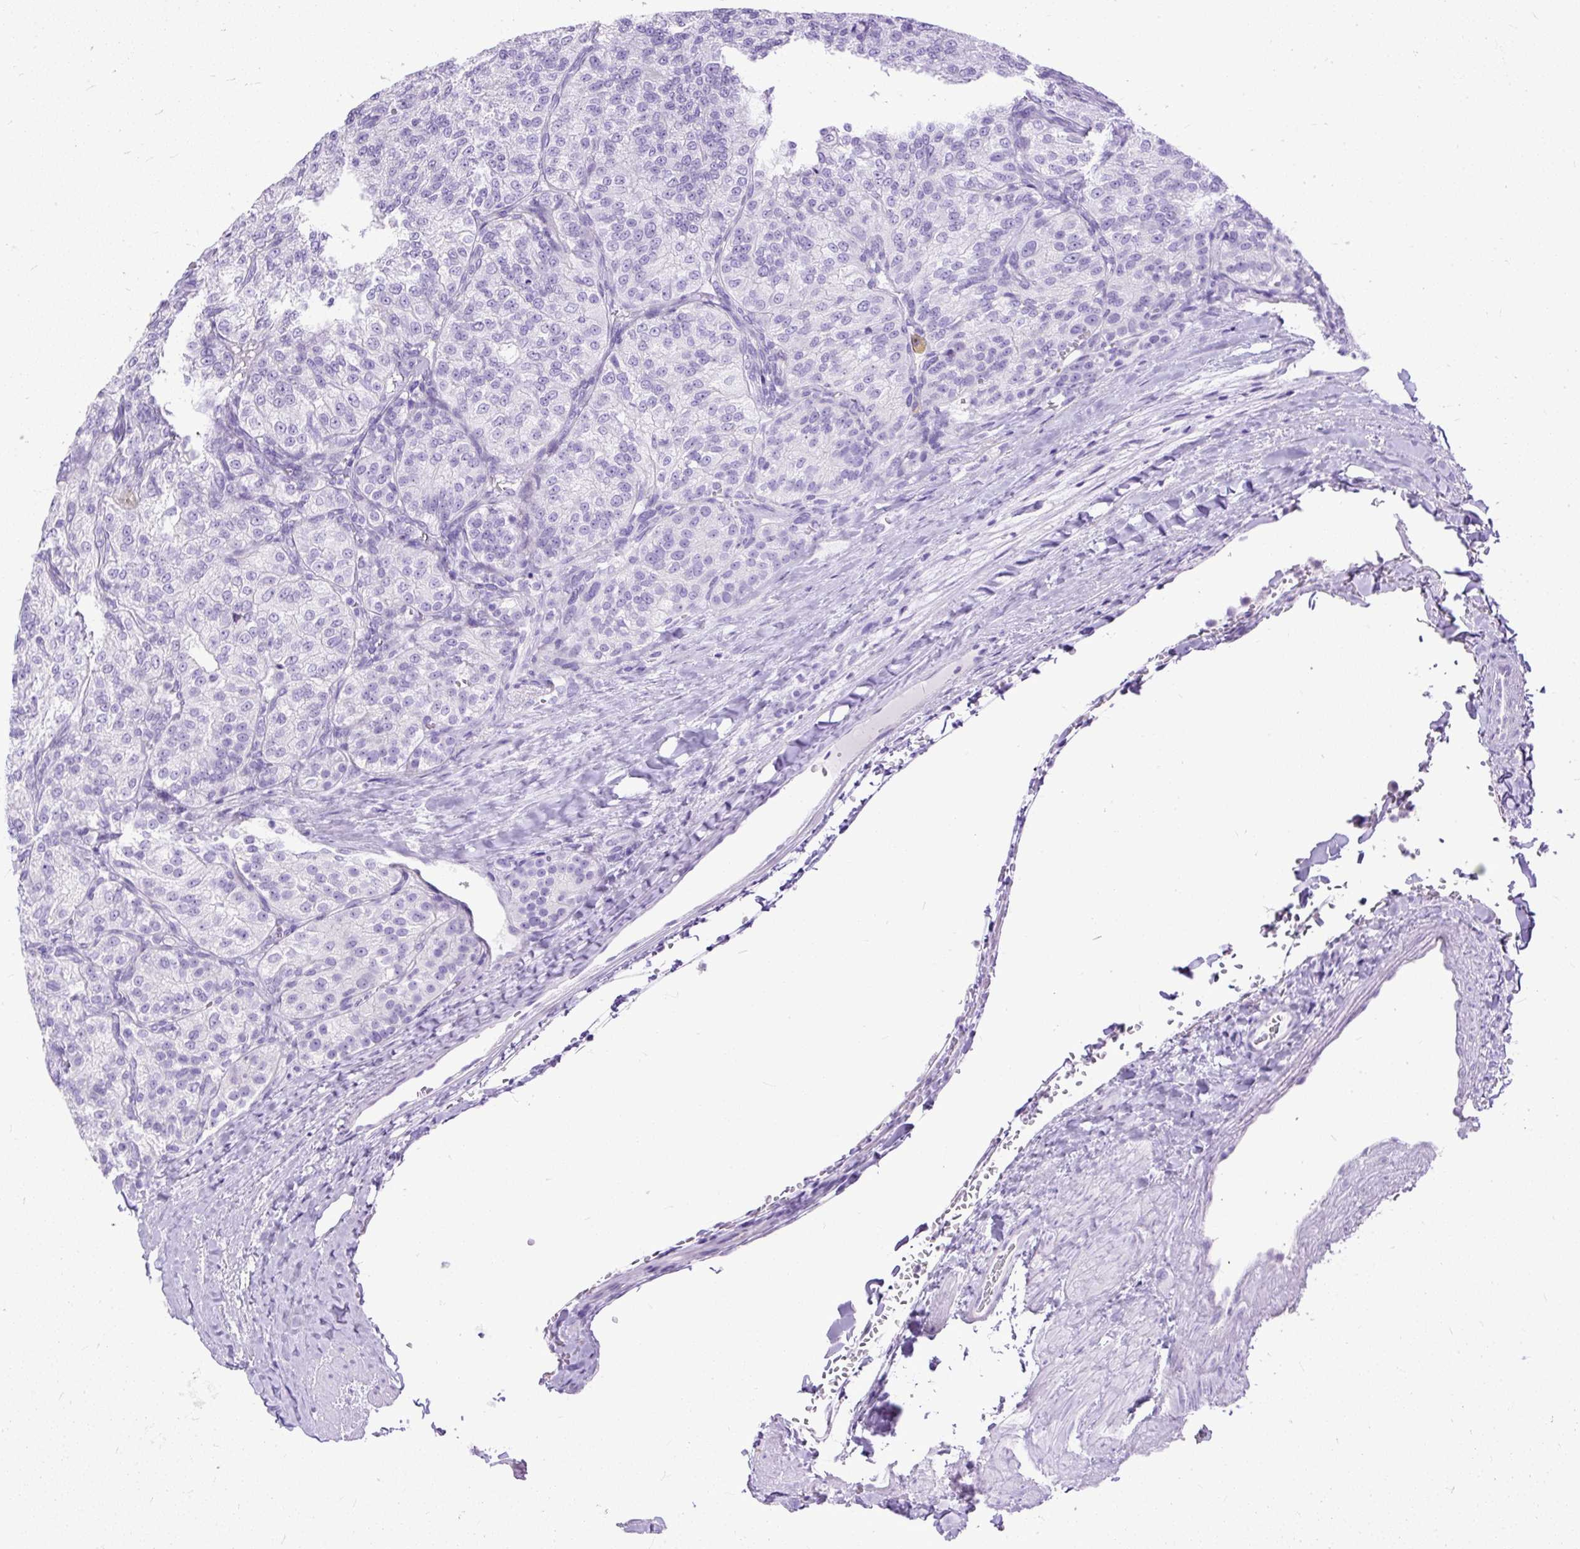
{"staining": {"intensity": "negative", "quantity": "none", "location": "none"}, "tissue": "renal cancer", "cell_type": "Tumor cells", "image_type": "cancer", "snomed": [{"axis": "morphology", "description": "Adenocarcinoma, NOS"}, {"axis": "topography", "description": "Kidney"}], "caption": "Tumor cells are negative for protein expression in human renal cancer.", "gene": "HEY1", "patient": {"sex": "female", "age": 63}}